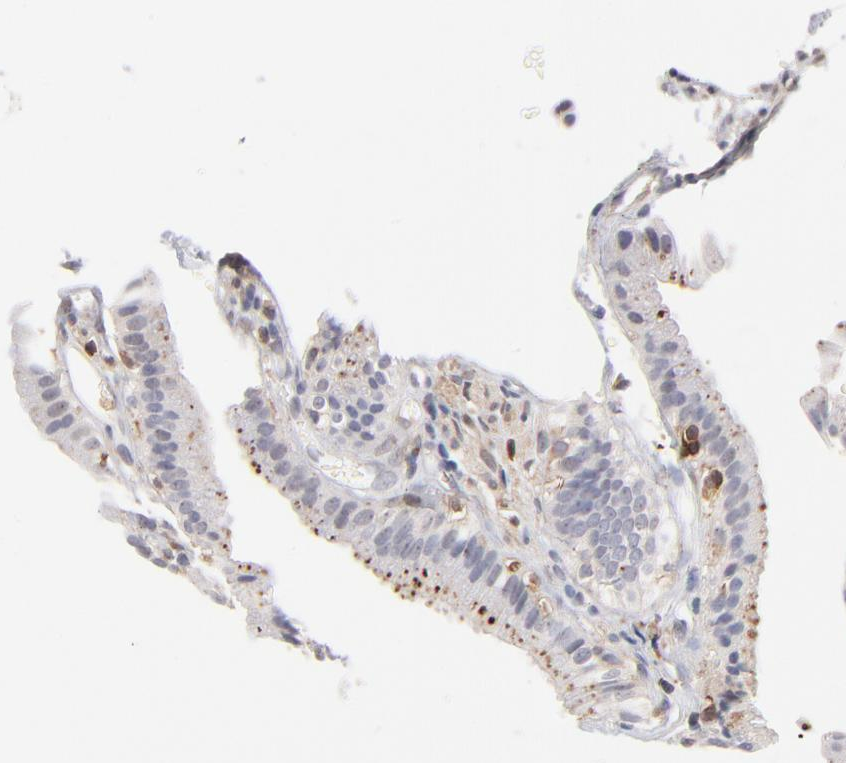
{"staining": {"intensity": "moderate", "quantity": ">75%", "location": "cytoplasmic/membranous"}, "tissue": "gallbladder", "cell_type": "Glandular cells", "image_type": "normal", "snomed": [{"axis": "morphology", "description": "Normal tissue, NOS"}, {"axis": "topography", "description": "Gallbladder"}], "caption": "A medium amount of moderate cytoplasmic/membranous expression is appreciated in approximately >75% of glandular cells in normal gallbladder. The staining was performed using DAB (3,3'-diaminobenzidine), with brown indicating positive protein expression. Nuclei are stained blue with hematoxylin.", "gene": "WIPF1", "patient": {"sex": "male", "age": 65}}